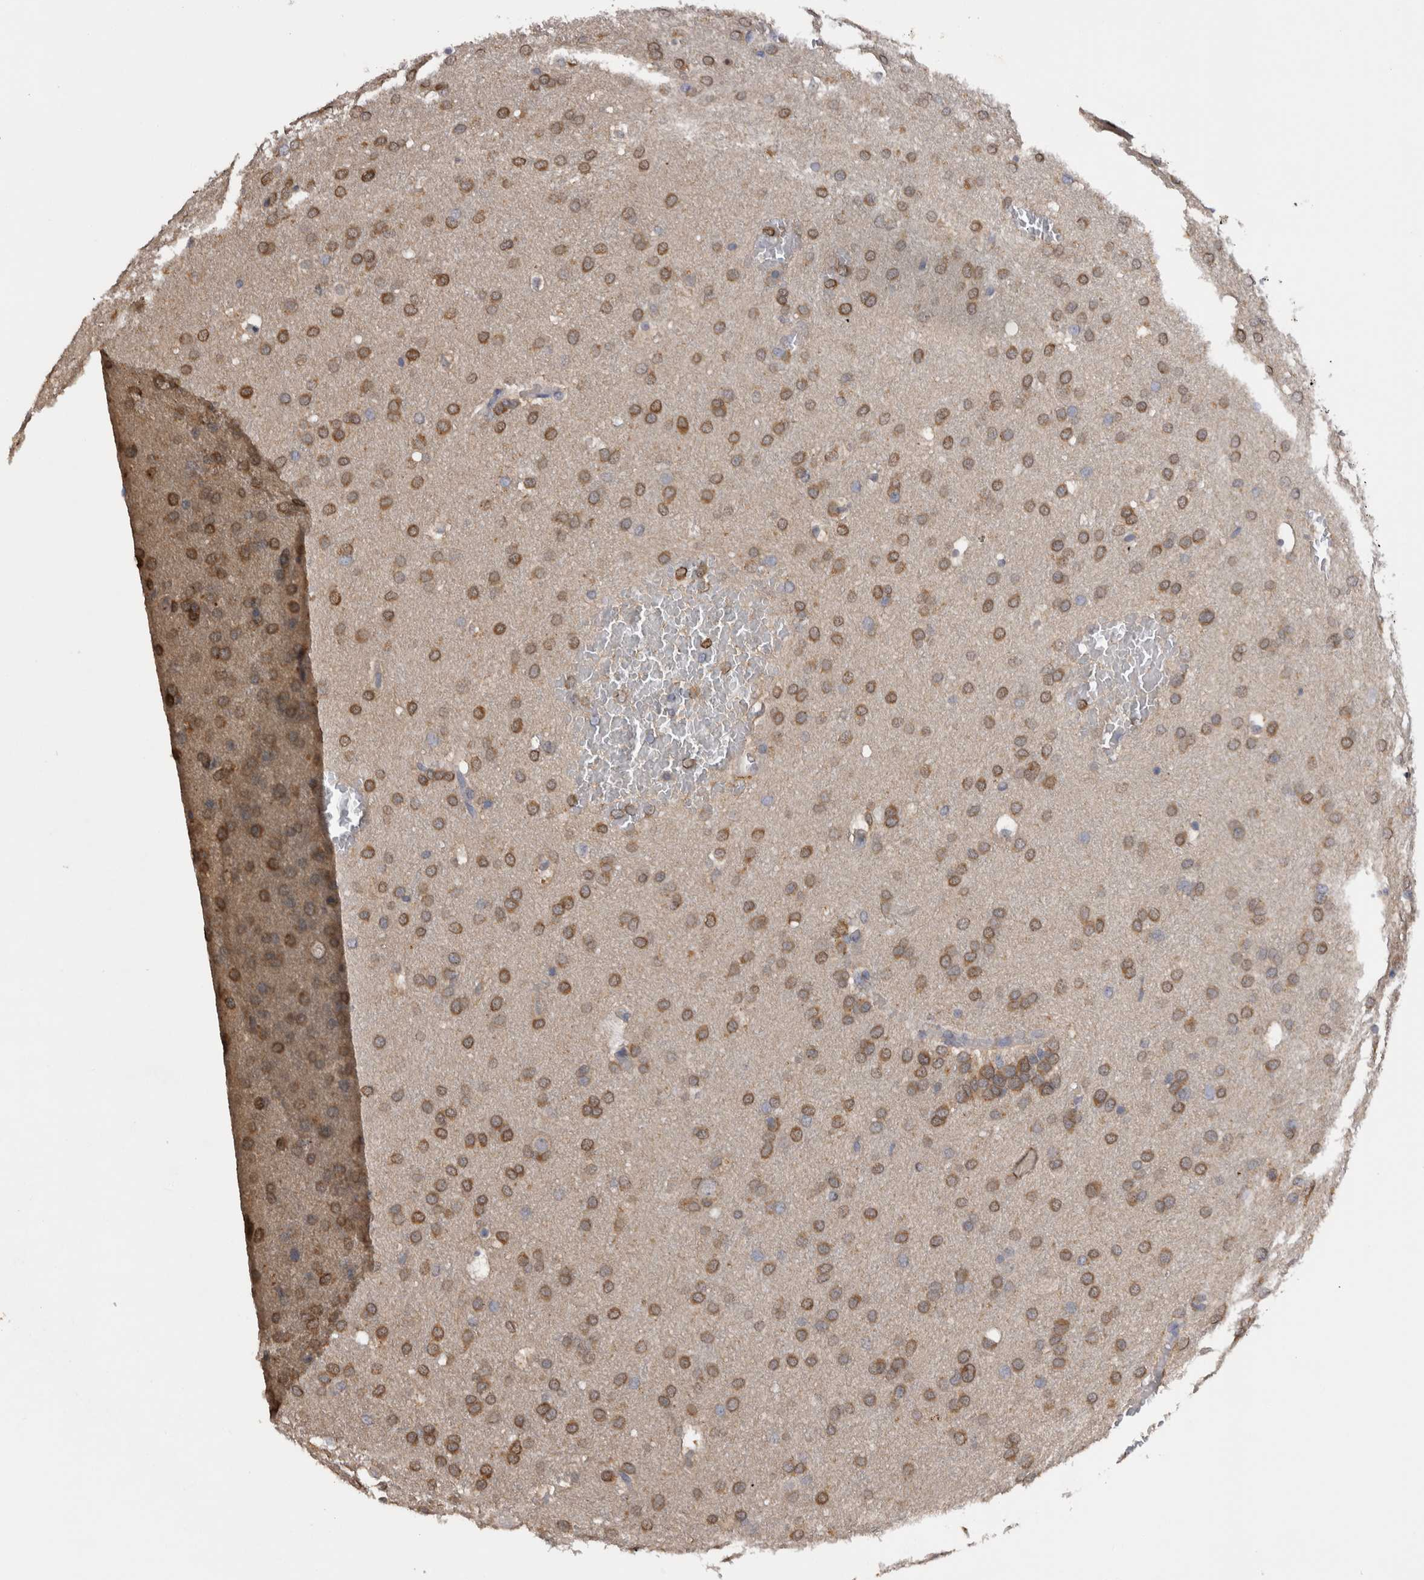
{"staining": {"intensity": "moderate", "quantity": ">75%", "location": "cytoplasmic/membranous"}, "tissue": "glioma", "cell_type": "Tumor cells", "image_type": "cancer", "snomed": [{"axis": "morphology", "description": "Glioma, malignant, Low grade"}, {"axis": "topography", "description": "Brain"}], "caption": "Moderate cytoplasmic/membranous staining is appreciated in approximately >75% of tumor cells in glioma.", "gene": "TMED7", "patient": {"sex": "female", "age": 37}}